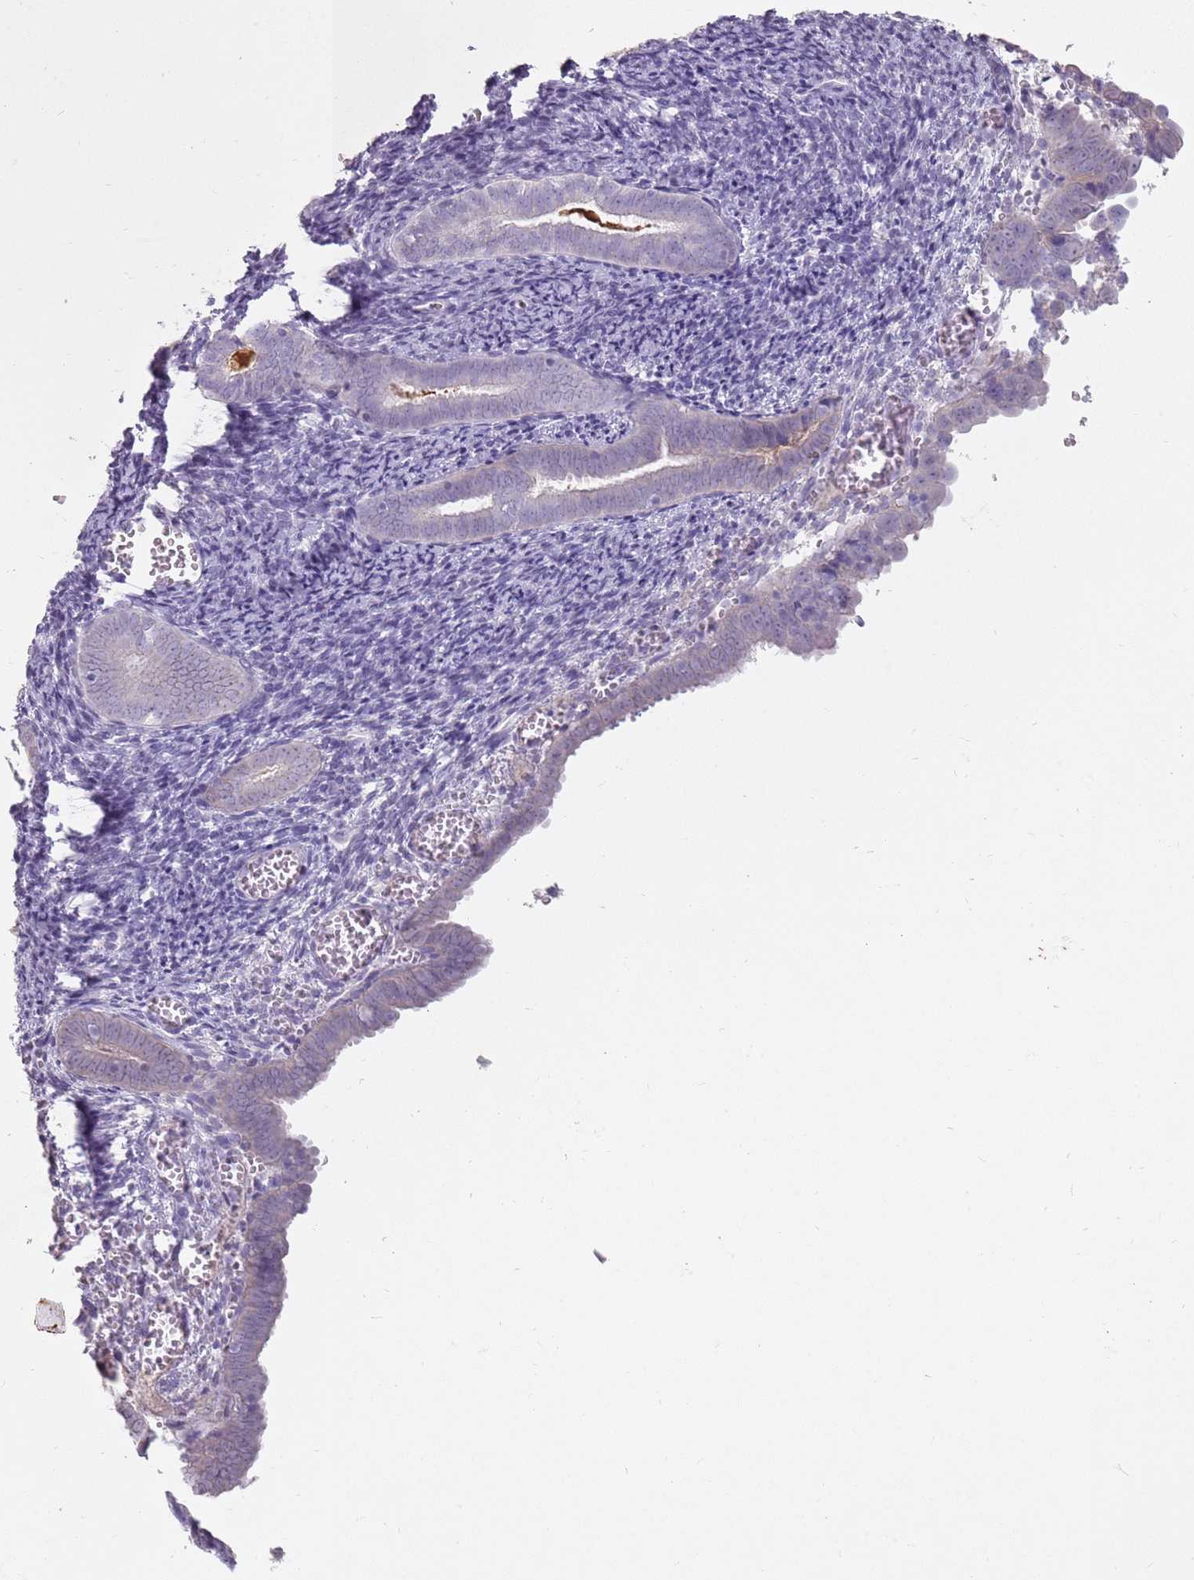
{"staining": {"intensity": "moderate", "quantity": "<25%", "location": "cytoplasmic/membranous"}, "tissue": "endometrial cancer", "cell_type": "Tumor cells", "image_type": "cancer", "snomed": [{"axis": "morphology", "description": "Adenocarcinoma, NOS"}, {"axis": "topography", "description": "Endometrium"}], "caption": "Immunohistochemical staining of endometrial cancer reveals moderate cytoplasmic/membranous protein positivity in approximately <25% of tumor cells. (IHC, brightfield microscopy, high magnification).", "gene": "STYK1", "patient": {"sex": "female", "age": 75}}